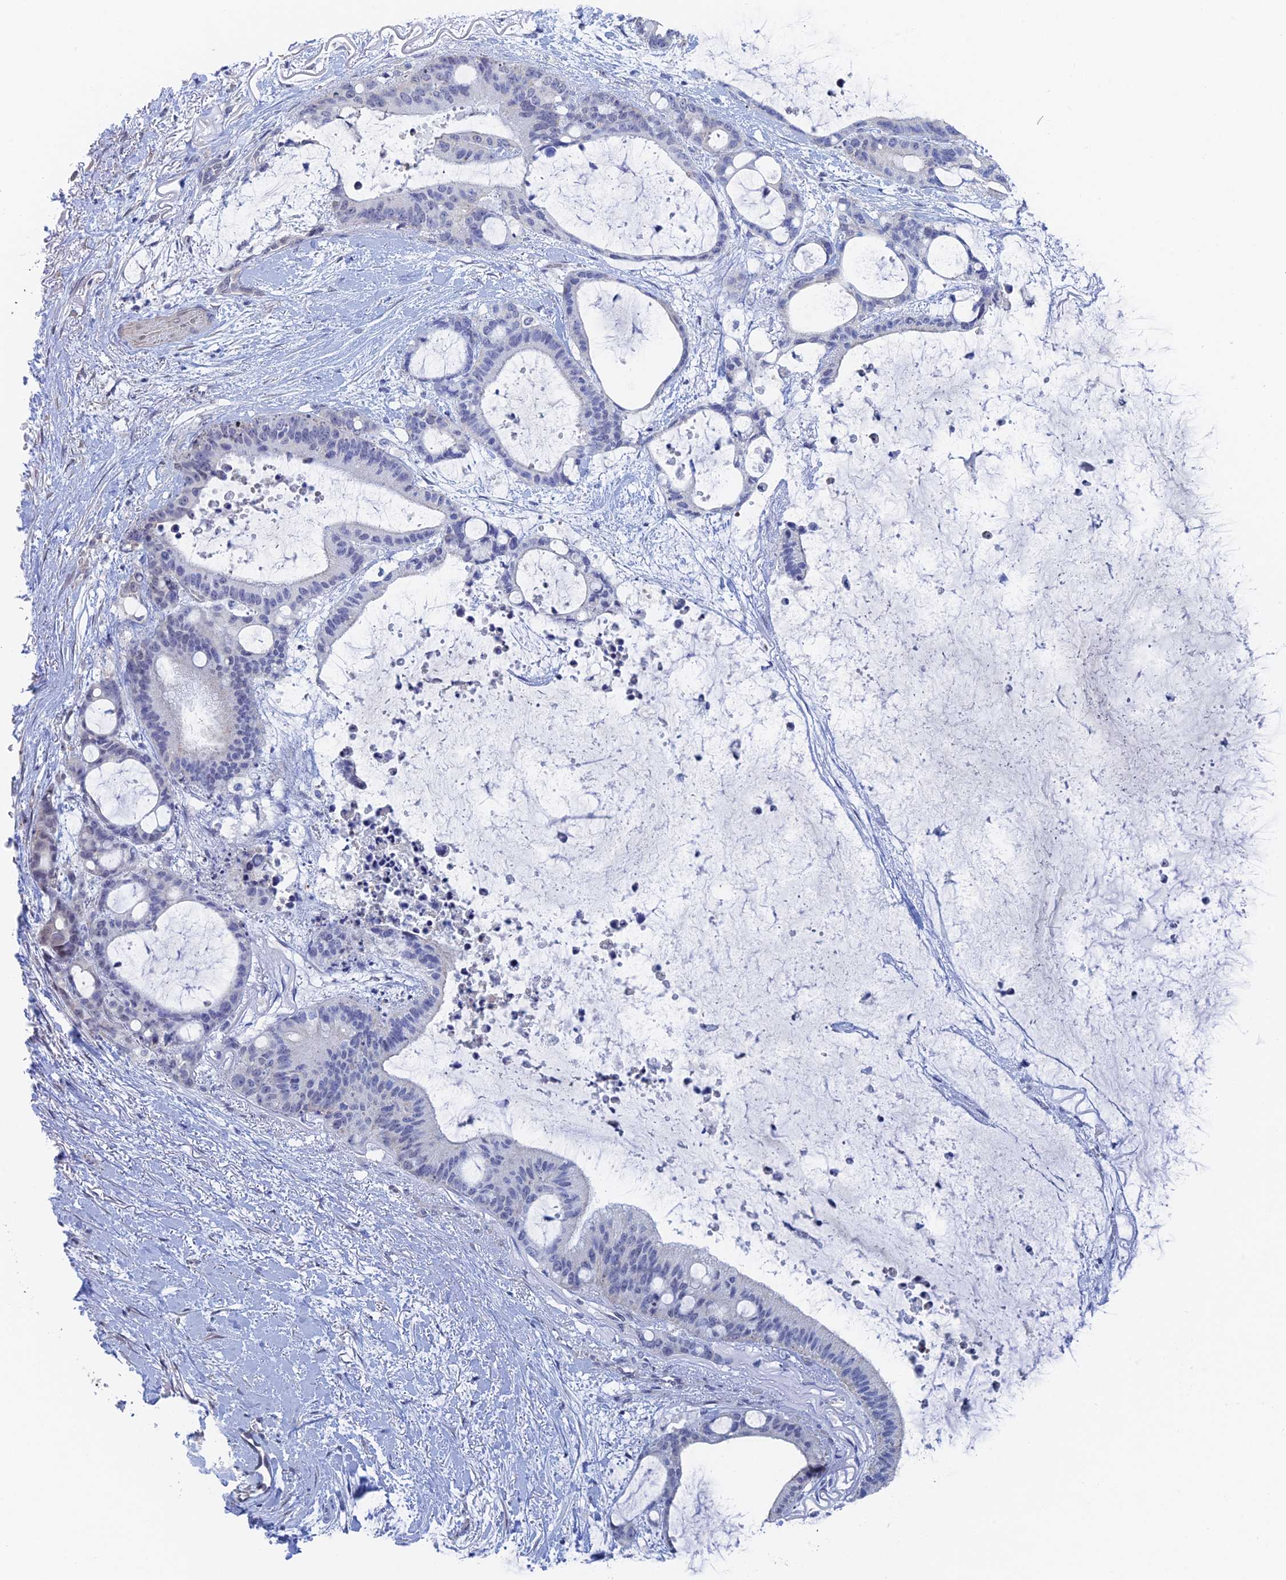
{"staining": {"intensity": "negative", "quantity": "none", "location": "none"}, "tissue": "liver cancer", "cell_type": "Tumor cells", "image_type": "cancer", "snomed": [{"axis": "morphology", "description": "Normal tissue, NOS"}, {"axis": "morphology", "description": "Cholangiocarcinoma"}, {"axis": "topography", "description": "Liver"}, {"axis": "topography", "description": "Peripheral nerve tissue"}], "caption": "Immunohistochemical staining of human liver cholangiocarcinoma reveals no significant positivity in tumor cells. (DAB immunohistochemistry with hematoxylin counter stain).", "gene": "GMNC", "patient": {"sex": "female", "age": 73}}